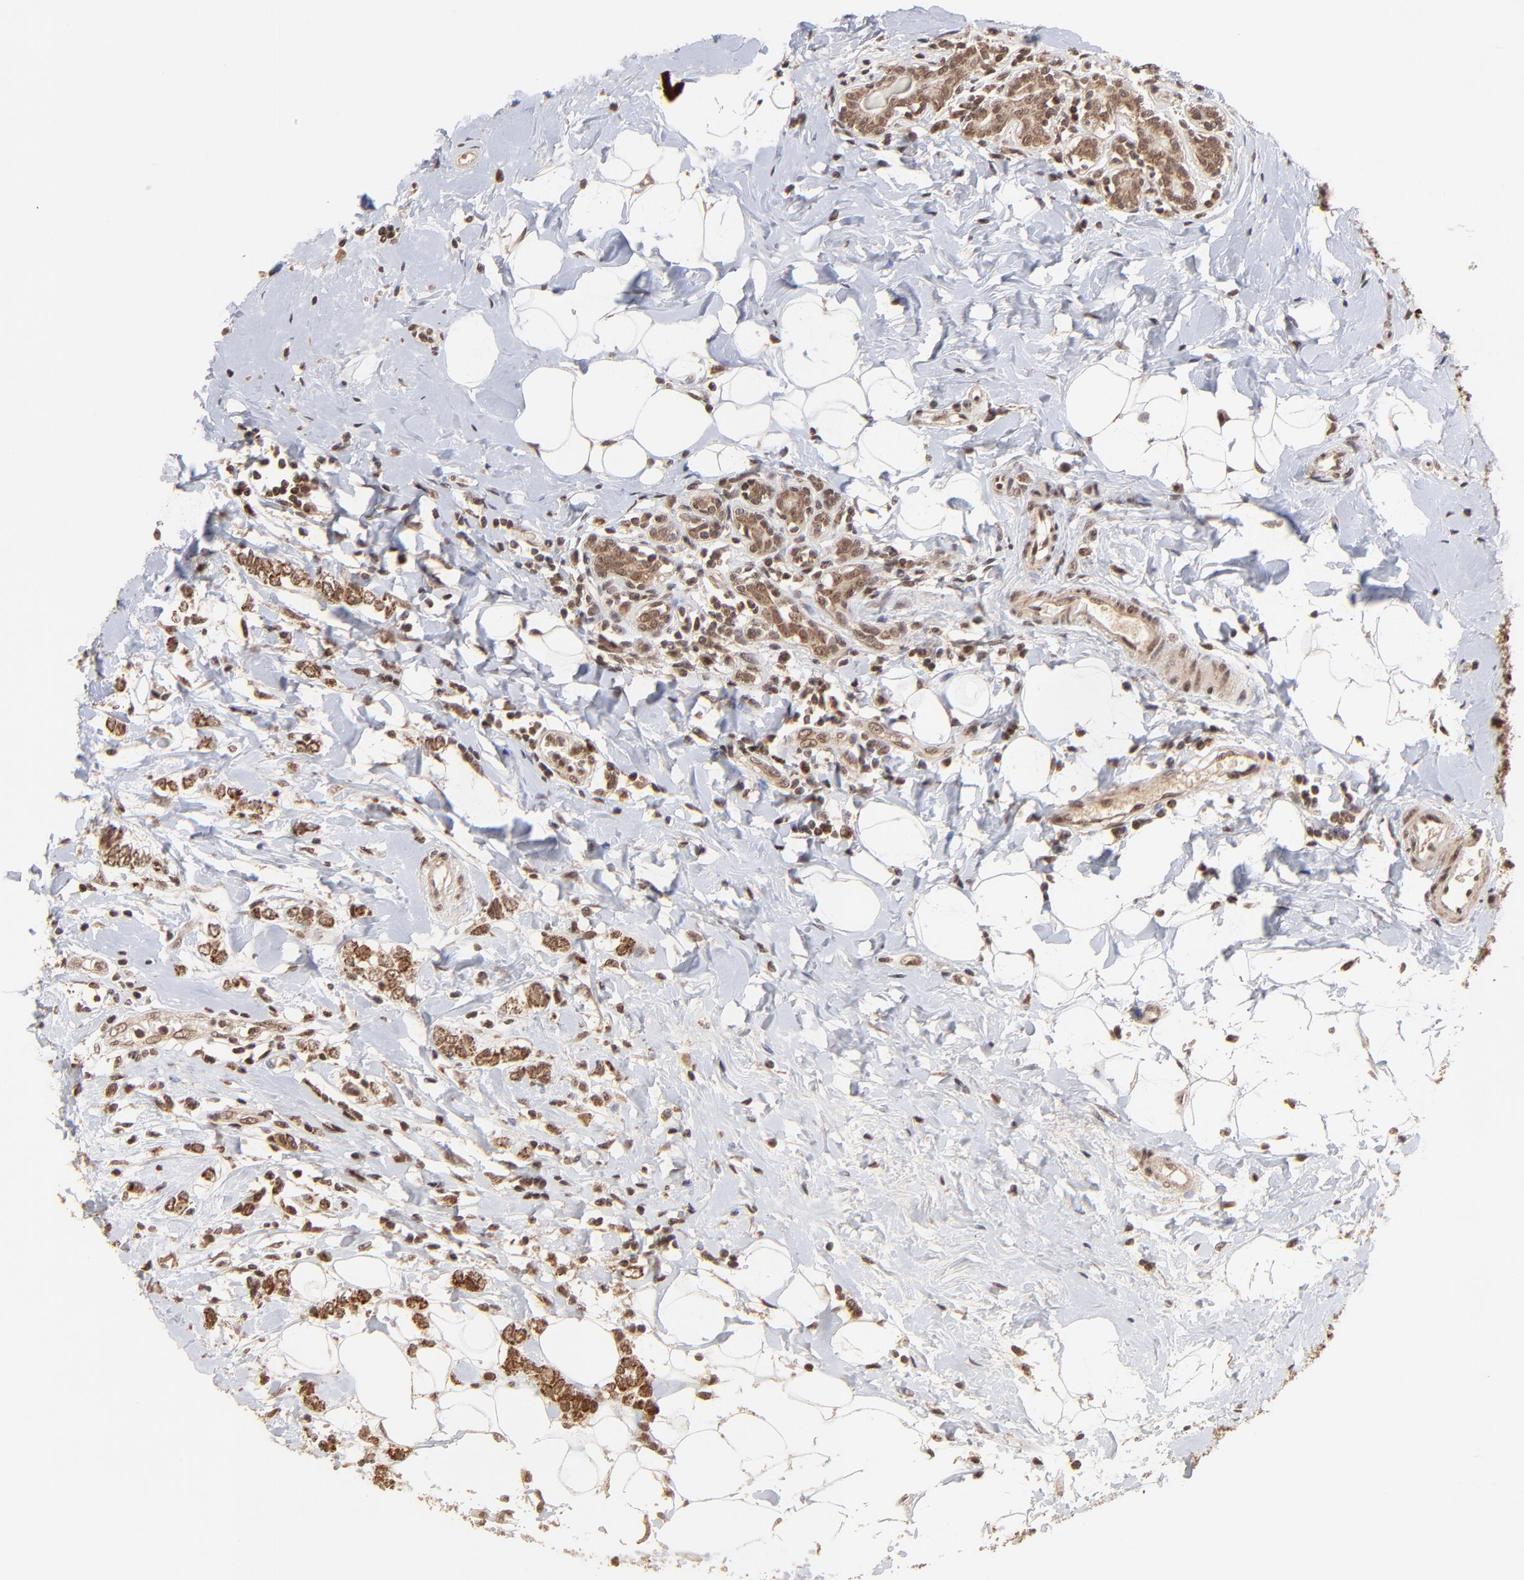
{"staining": {"intensity": "strong", "quantity": ">75%", "location": "cytoplasmic/membranous,nuclear"}, "tissue": "breast cancer", "cell_type": "Tumor cells", "image_type": "cancer", "snomed": [{"axis": "morphology", "description": "Normal tissue, NOS"}, {"axis": "morphology", "description": "Lobular carcinoma"}, {"axis": "topography", "description": "Breast"}], "caption": "This is a histology image of immunohistochemistry (IHC) staining of breast cancer, which shows strong staining in the cytoplasmic/membranous and nuclear of tumor cells.", "gene": "MED15", "patient": {"sex": "female", "age": 47}}